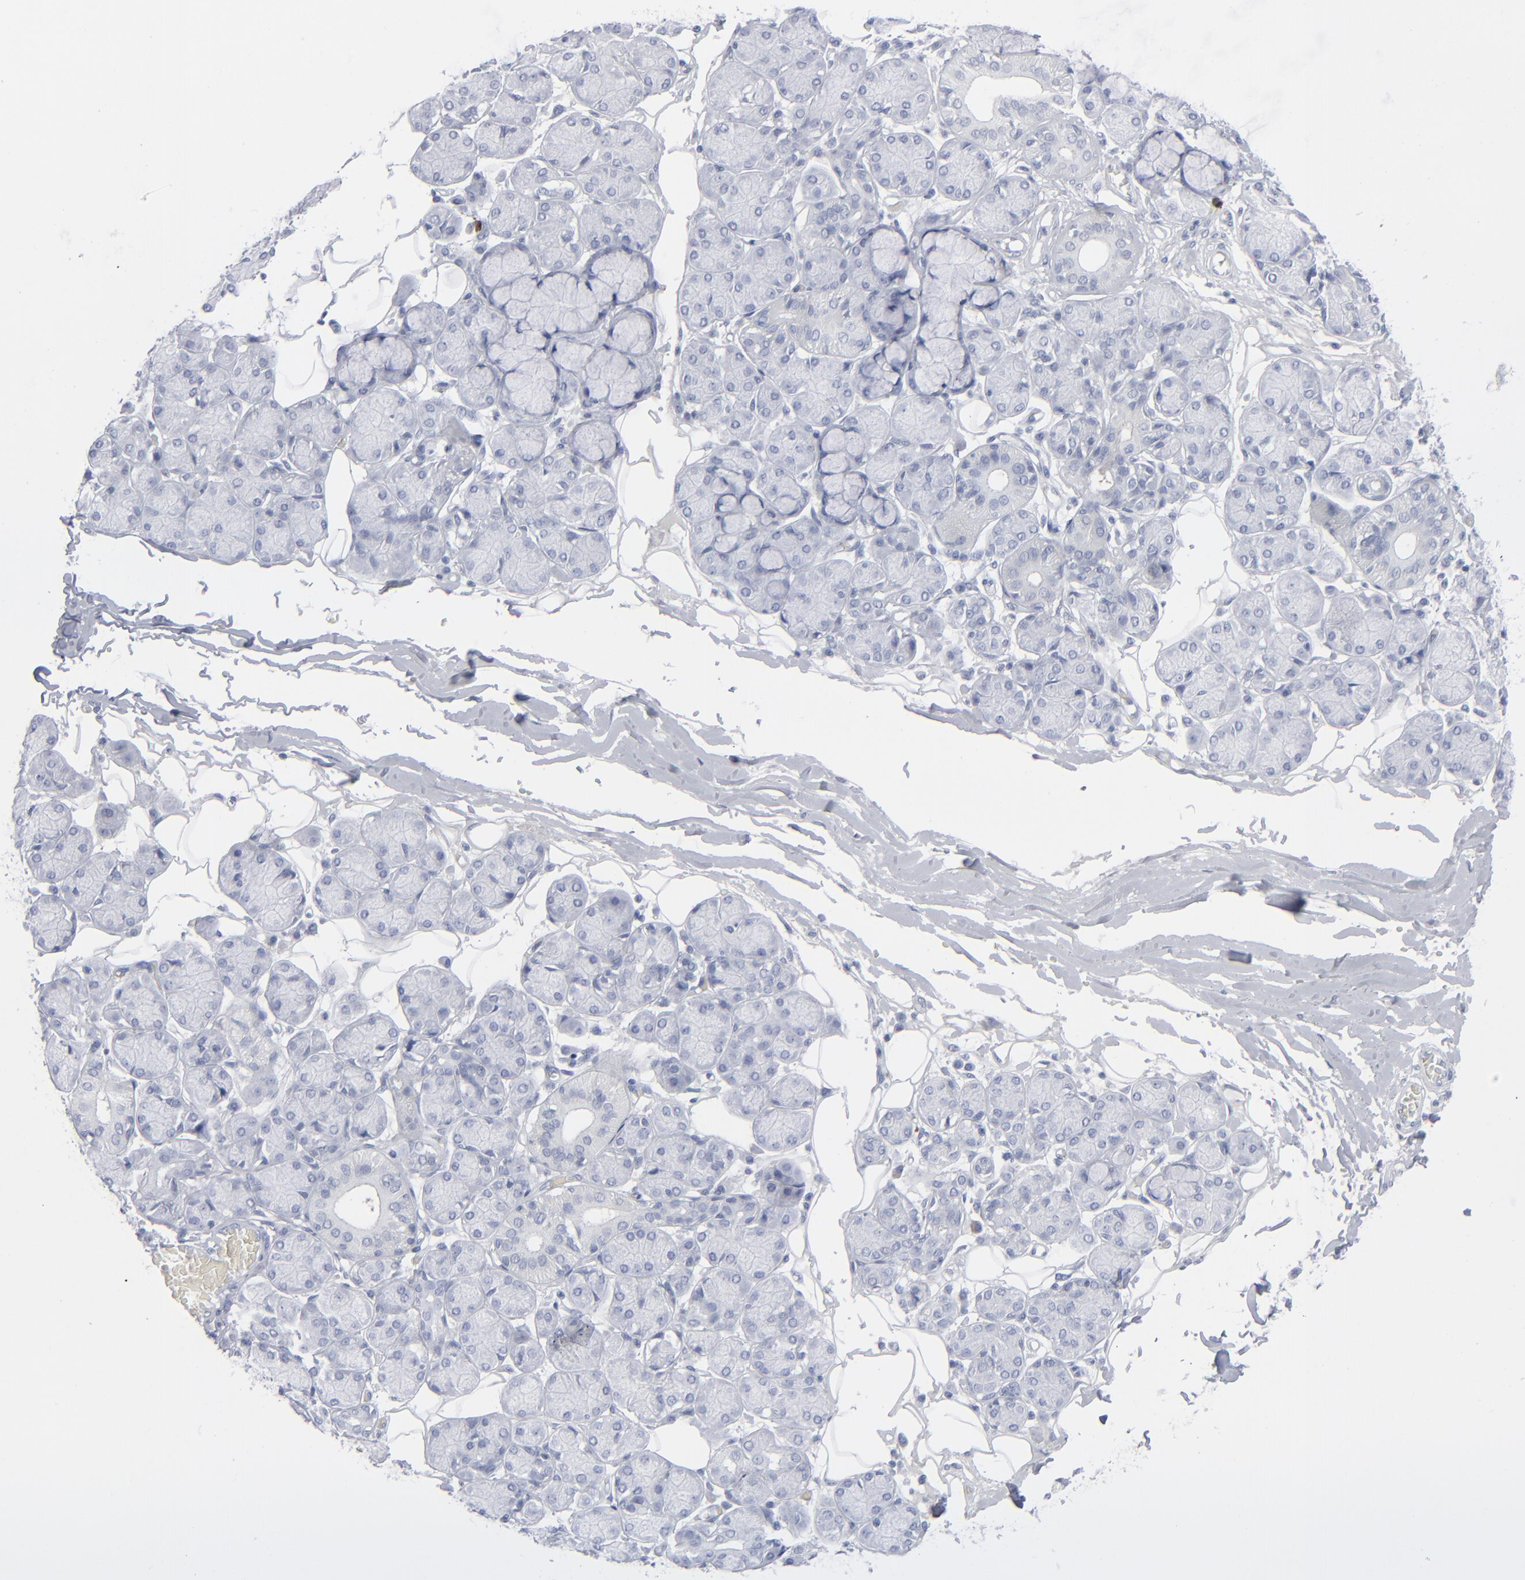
{"staining": {"intensity": "negative", "quantity": "none", "location": "none"}, "tissue": "salivary gland", "cell_type": "Glandular cells", "image_type": "normal", "snomed": [{"axis": "morphology", "description": "Normal tissue, NOS"}, {"axis": "topography", "description": "Salivary gland"}], "caption": "DAB immunohistochemical staining of benign salivary gland demonstrates no significant positivity in glandular cells.", "gene": "MSLN", "patient": {"sex": "male", "age": 54}}